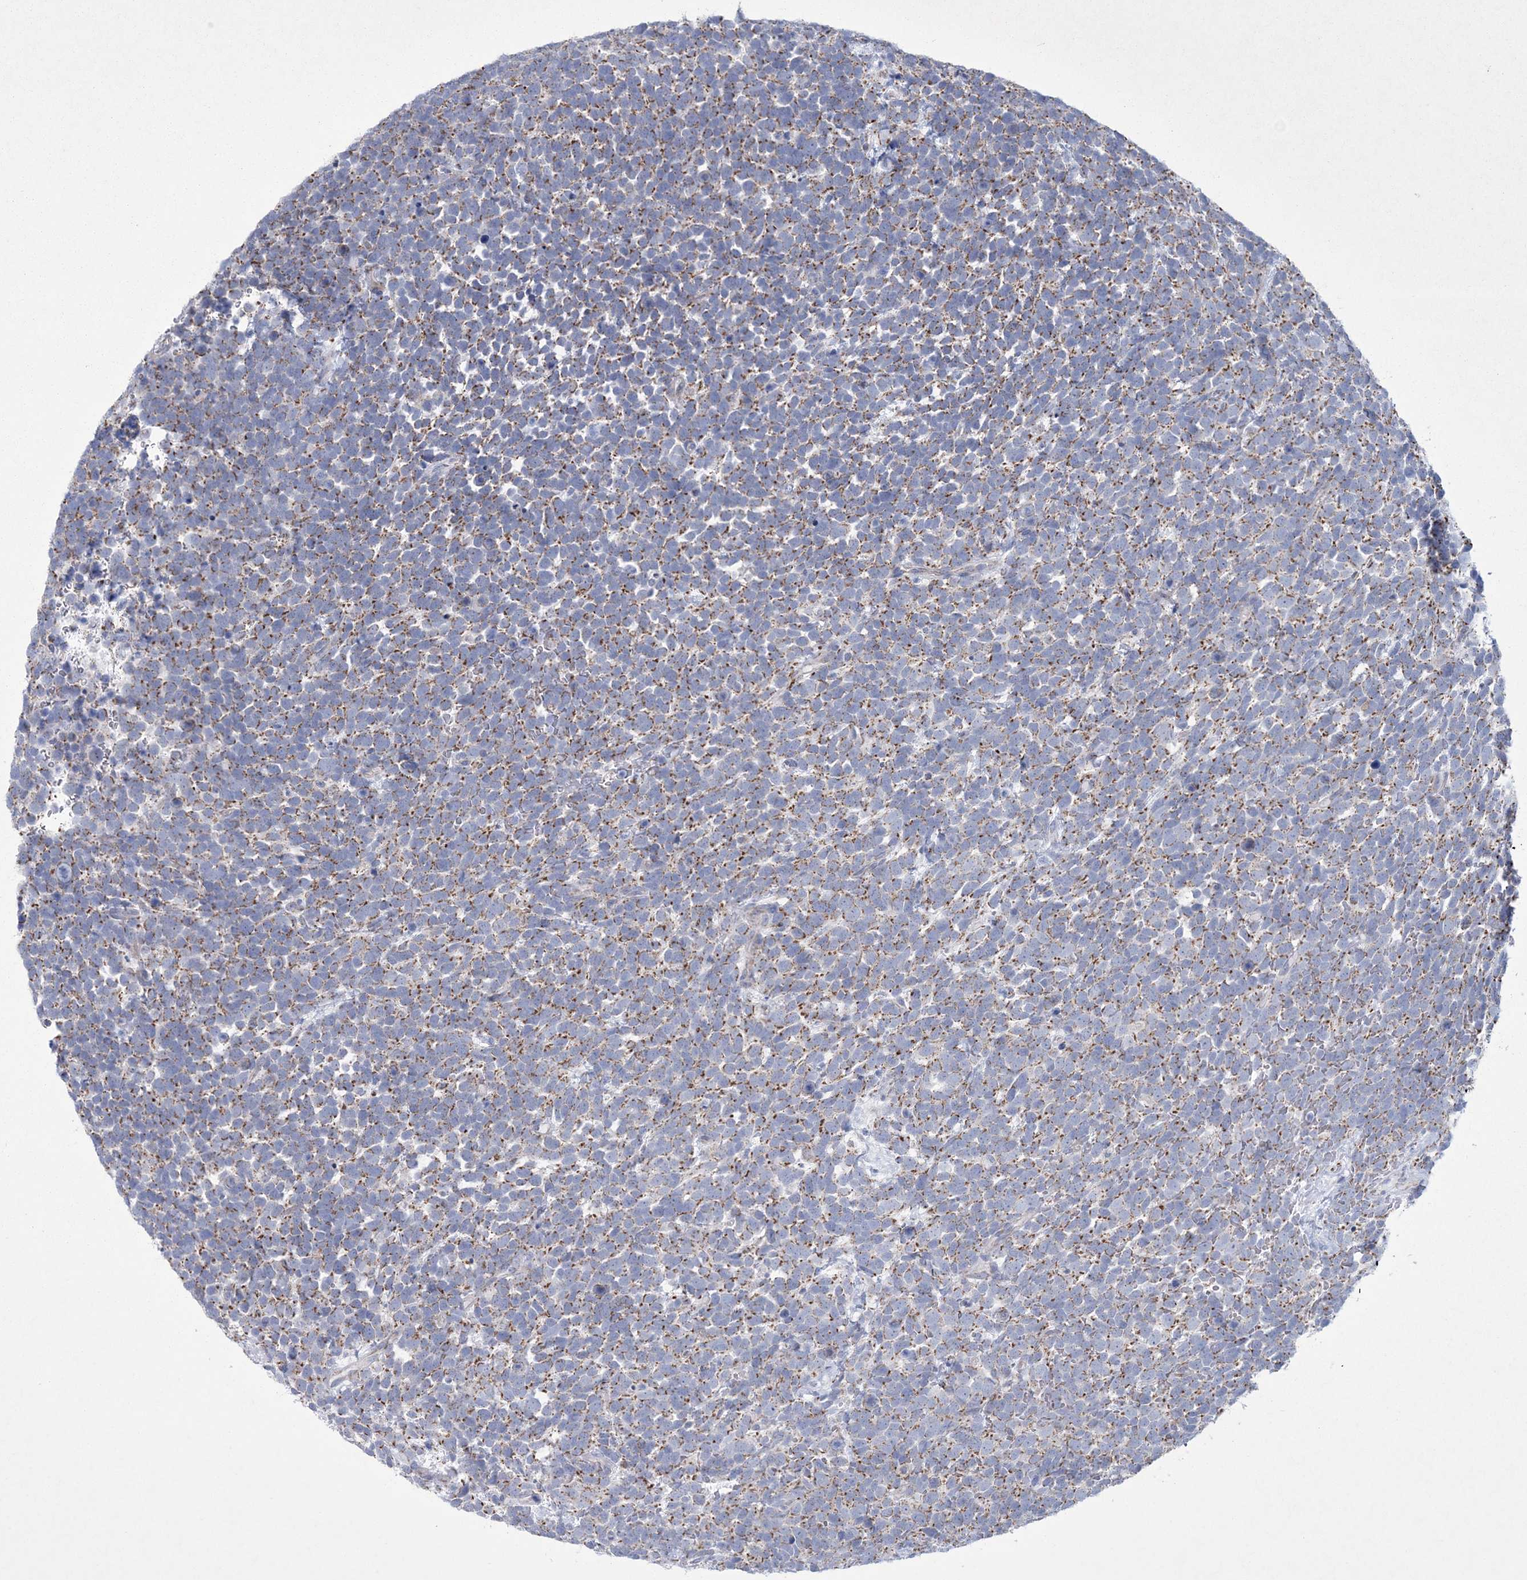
{"staining": {"intensity": "moderate", "quantity": ">75%", "location": "cytoplasmic/membranous"}, "tissue": "urothelial cancer", "cell_type": "Tumor cells", "image_type": "cancer", "snomed": [{"axis": "morphology", "description": "Urothelial carcinoma, High grade"}, {"axis": "topography", "description": "Urinary bladder"}], "caption": "Tumor cells demonstrate moderate cytoplasmic/membranous staining in about >75% of cells in urothelial cancer.", "gene": "CES4A", "patient": {"sex": "female", "age": 82}}